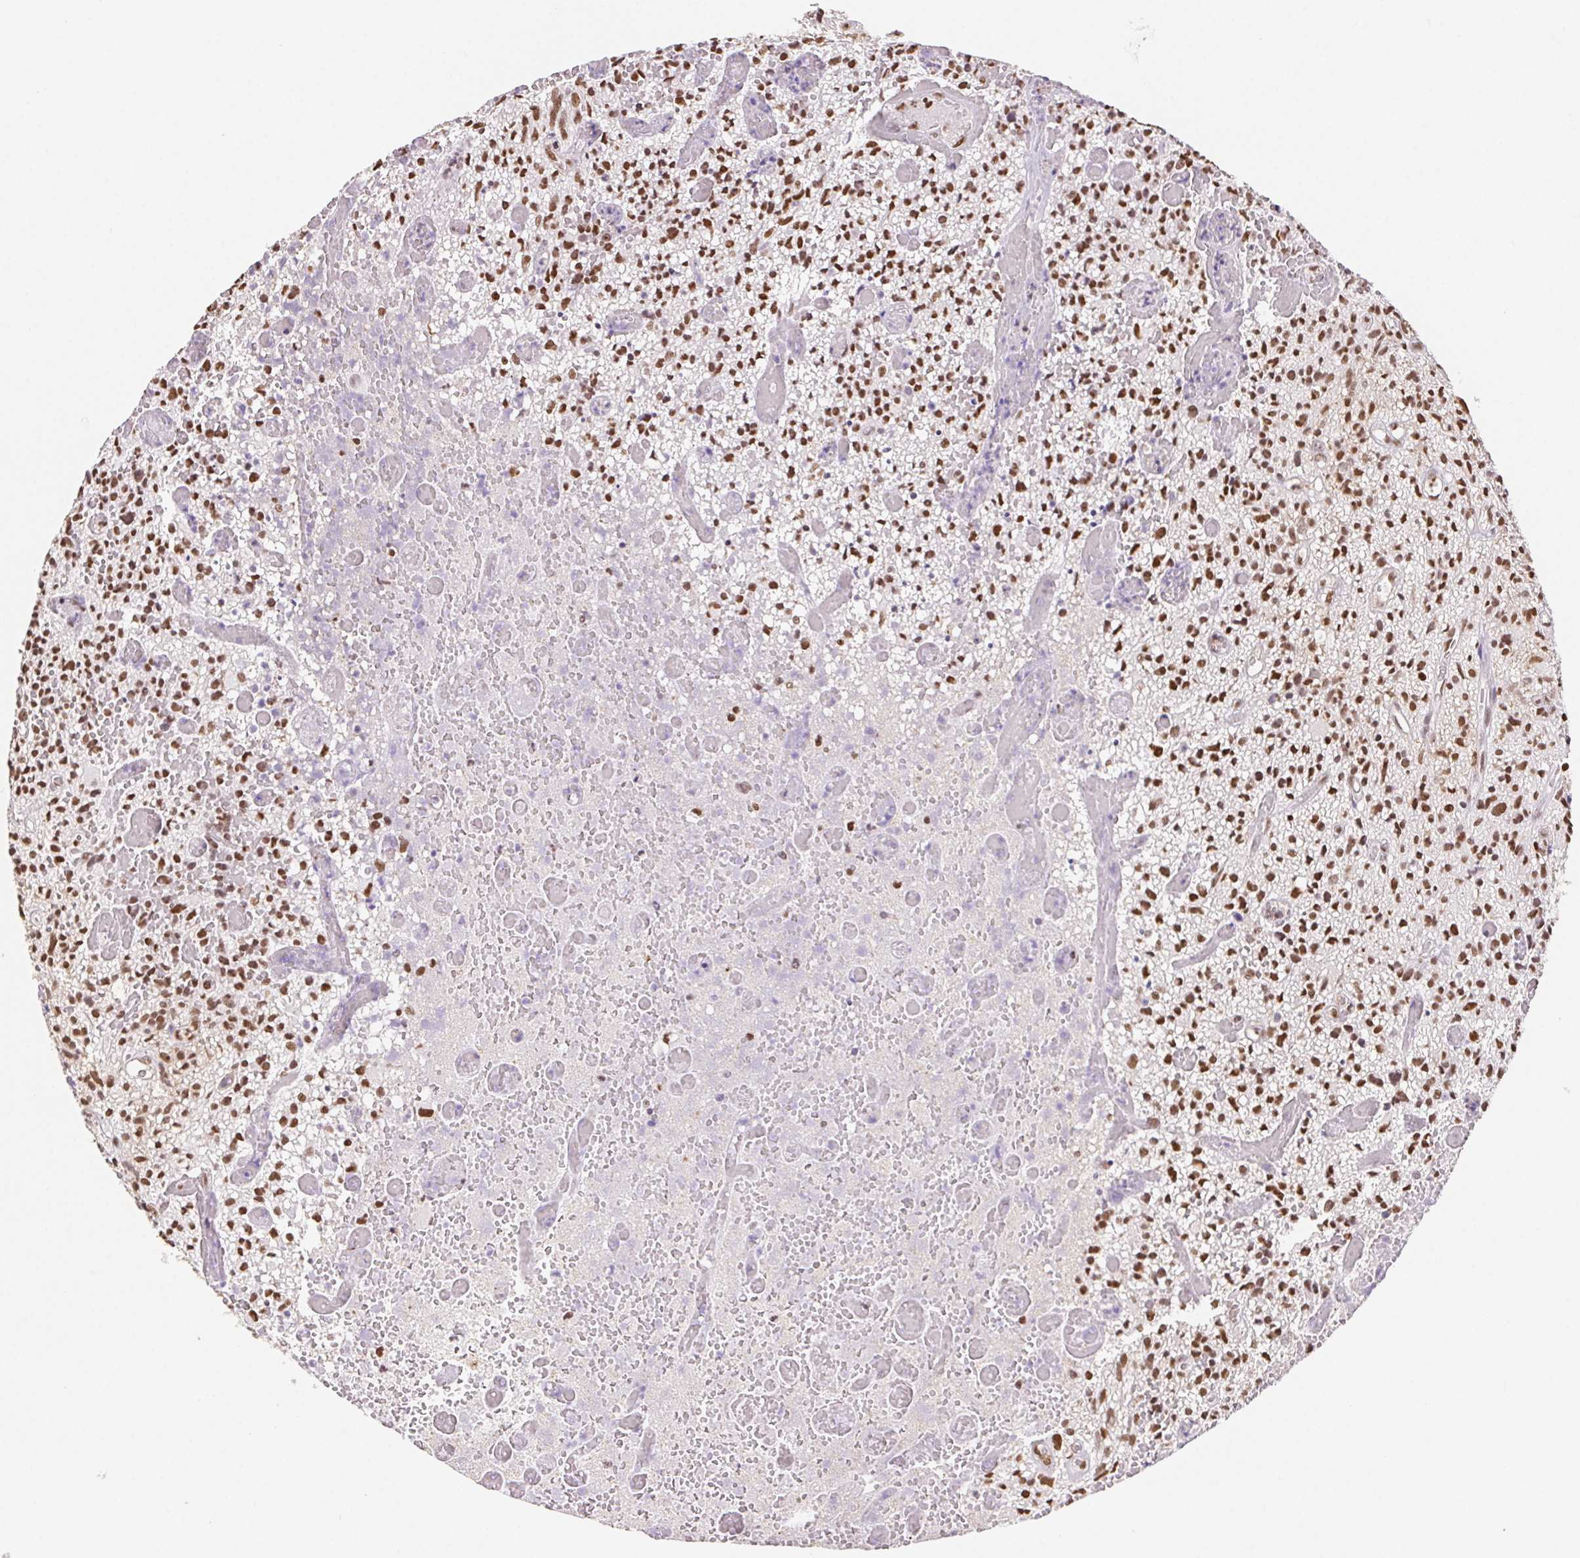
{"staining": {"intensity": "moderate", "quantity": ">75%", "location": "nuclear"}, "tissue": "glioma", "cell_type": "Tumor cells", "image_type": "cancer", "snomed": [{"axis": "morphology", "description": "Glioma, malignant, High grade"}, {"axis": "topography", "description": "Brain"}], "caption": "Moderate nuclear staining is identified in about >75% of tumor cells in malignant glioma (high-grade).", "gene": "SET", "patient": {"sex": "male", "age": 75}}